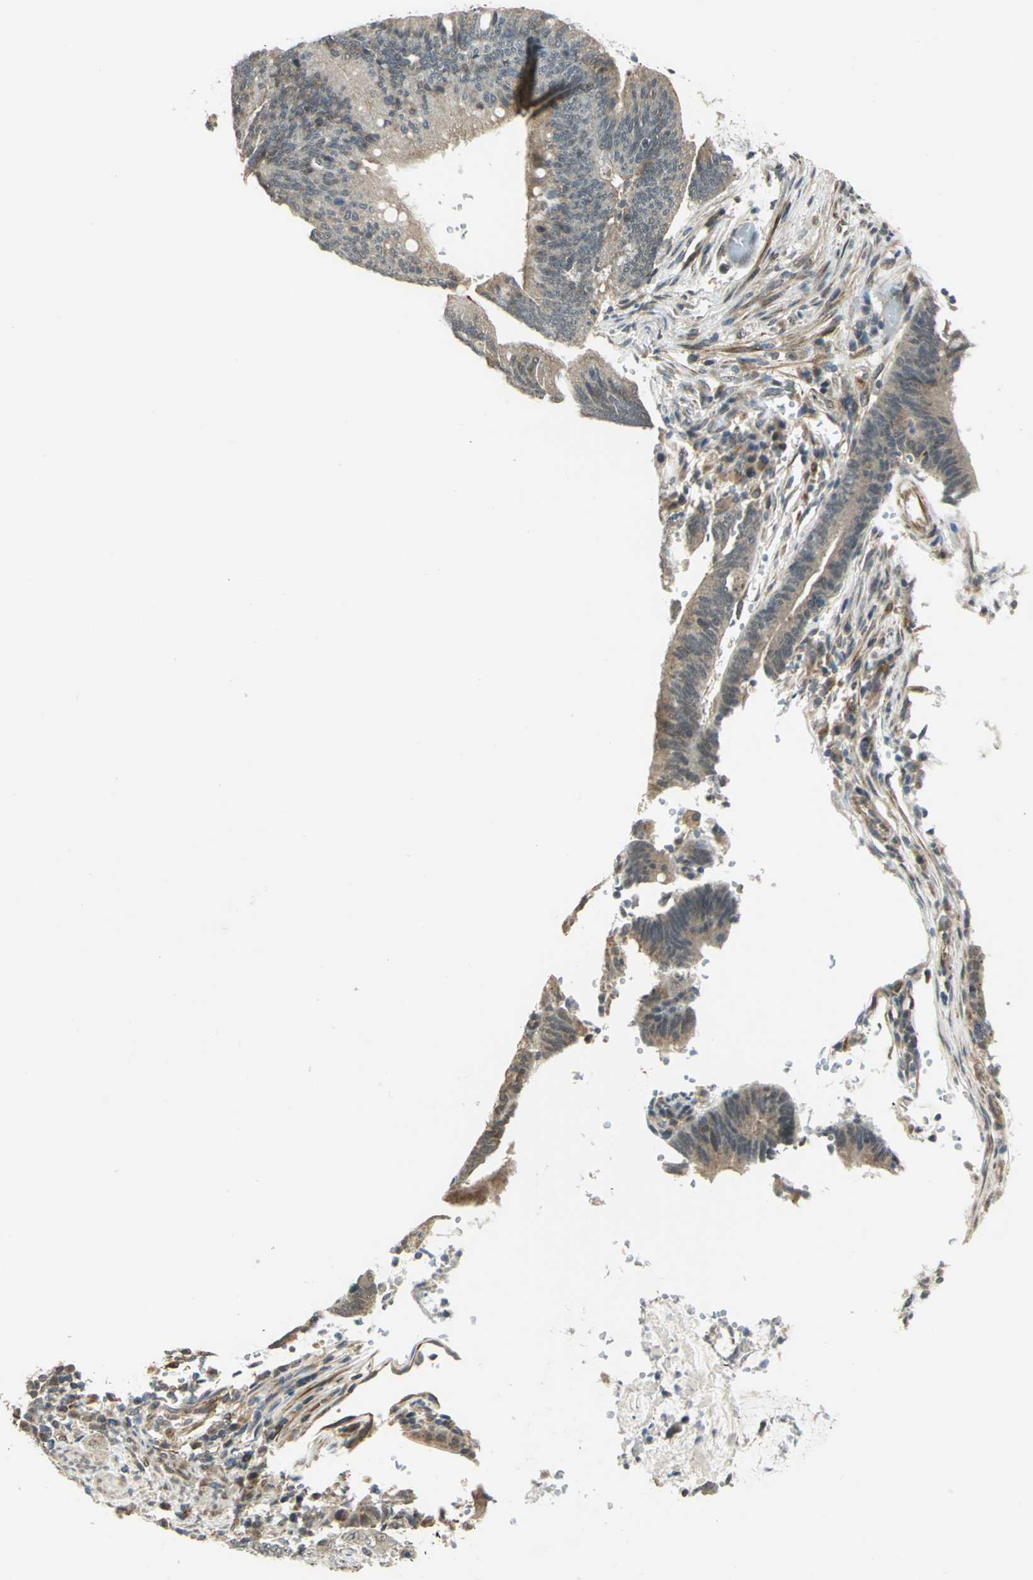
{"staining": {"intensity": "moderate", "quantity": ">75%", "location": "cytoplasmic/membranous"}, "tissue": "colorectal cancer", "cell_type": "Tumor cells", "image_type": "cancer", "snomed": [{"axis": "morphology", "description": "Adenocarcinoma, NOS"}, {"axis": "topography", "description": "Rectum"}], "caption": "Tumor cells display moderate cytoplasmic/membranous expression in approximately >75% of cells in colorectal adenocarcinoma.", "gene": "PLAGL2", "patient": {"sex": "female", "age": 66}}